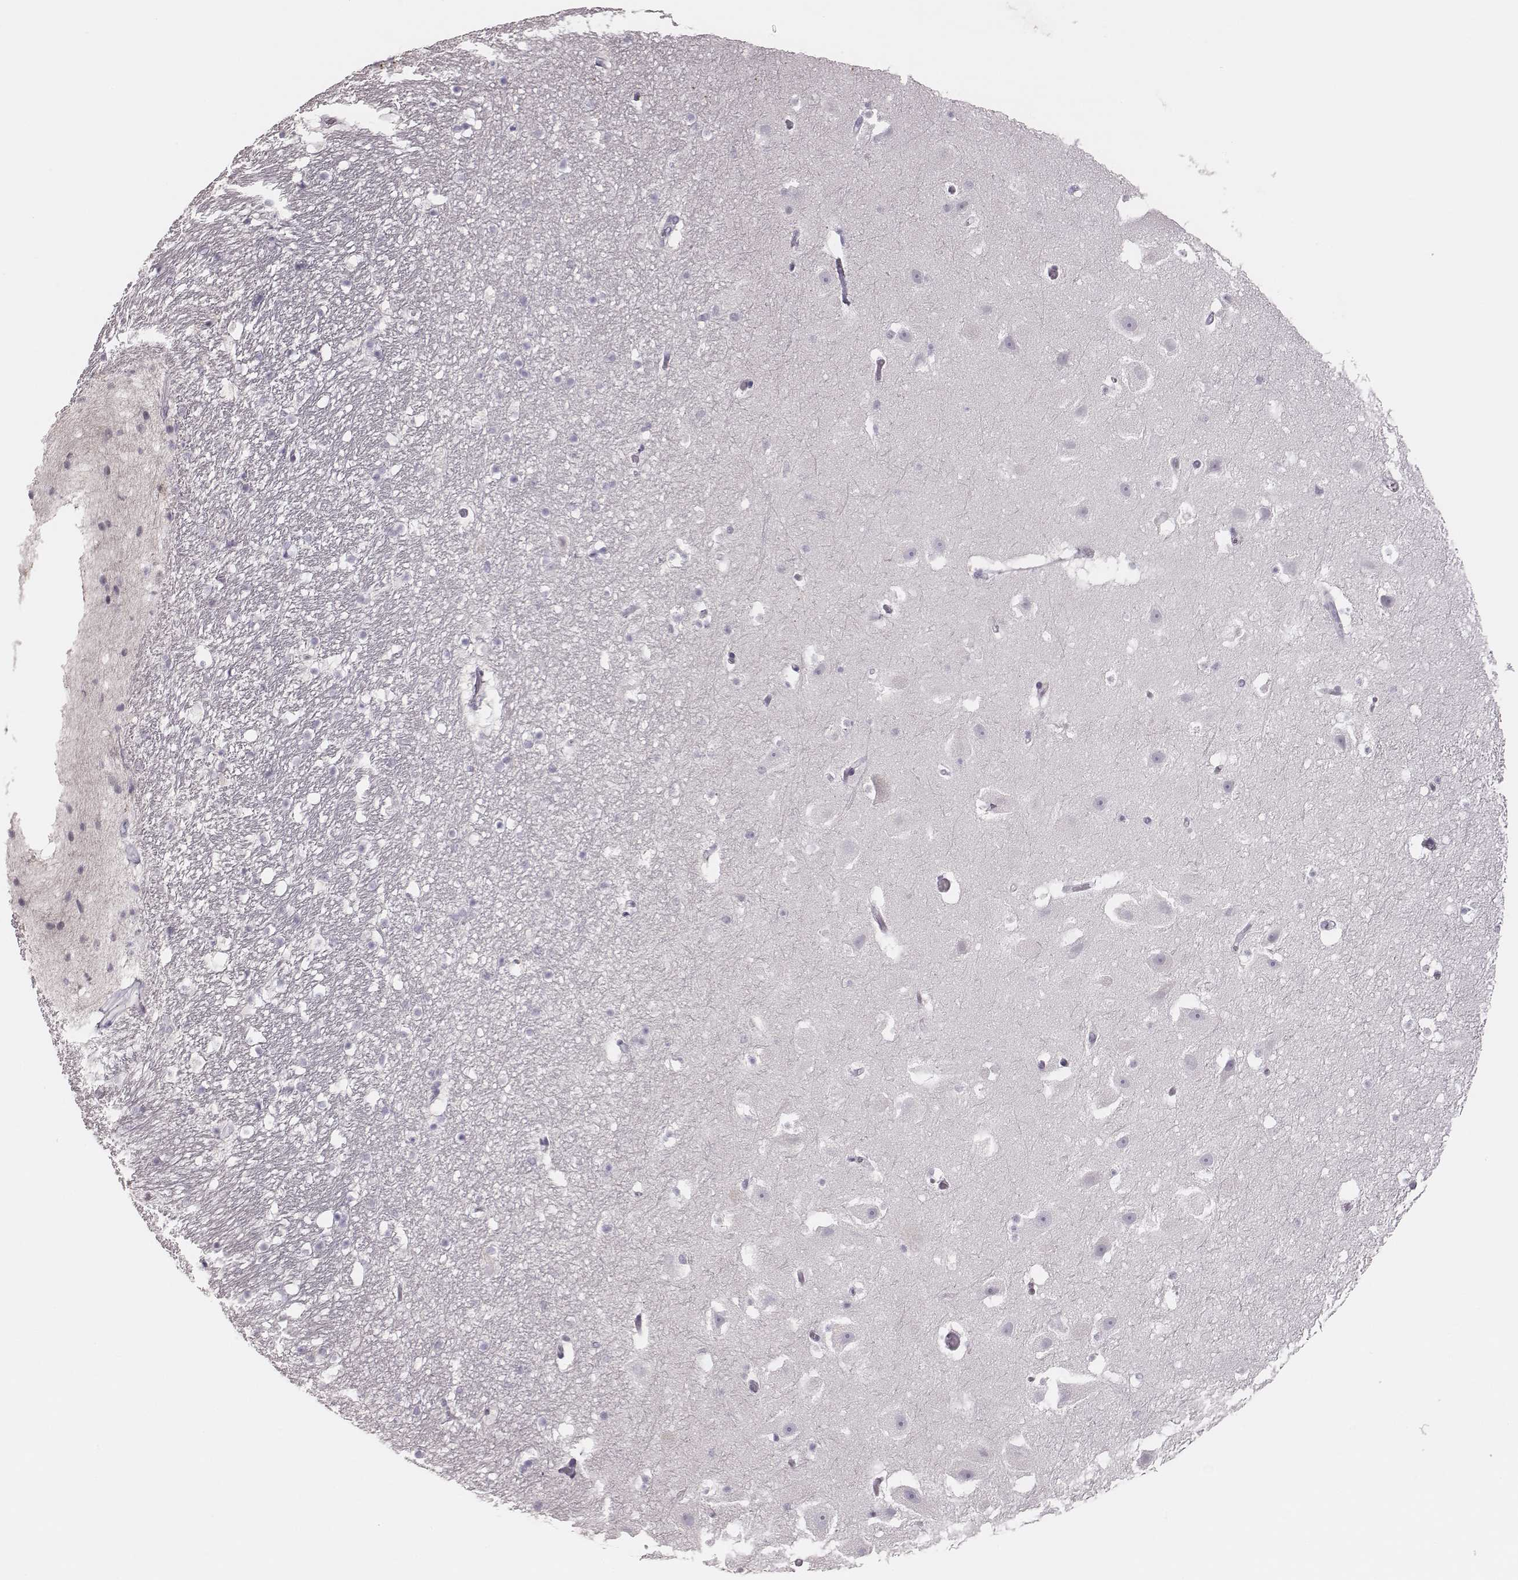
{"staining": {"intensity": "negative", "quantity": "none", "location": "none"}, "tissue": "hippocampus", "cell_type": "Glial cells", "image_type": "normal", "snomed": [{"axis": "morphology", "description": "Normal tissue, NOS"}, {"axis": "topography", "description": "Hippocampus"}], "caption": "Hippocampus stained for a protein using immunohistochemistry demonstrates no staining glial cells.", "gene": "ADGRF4", "patient": {"sex": "male", "age": 26}}